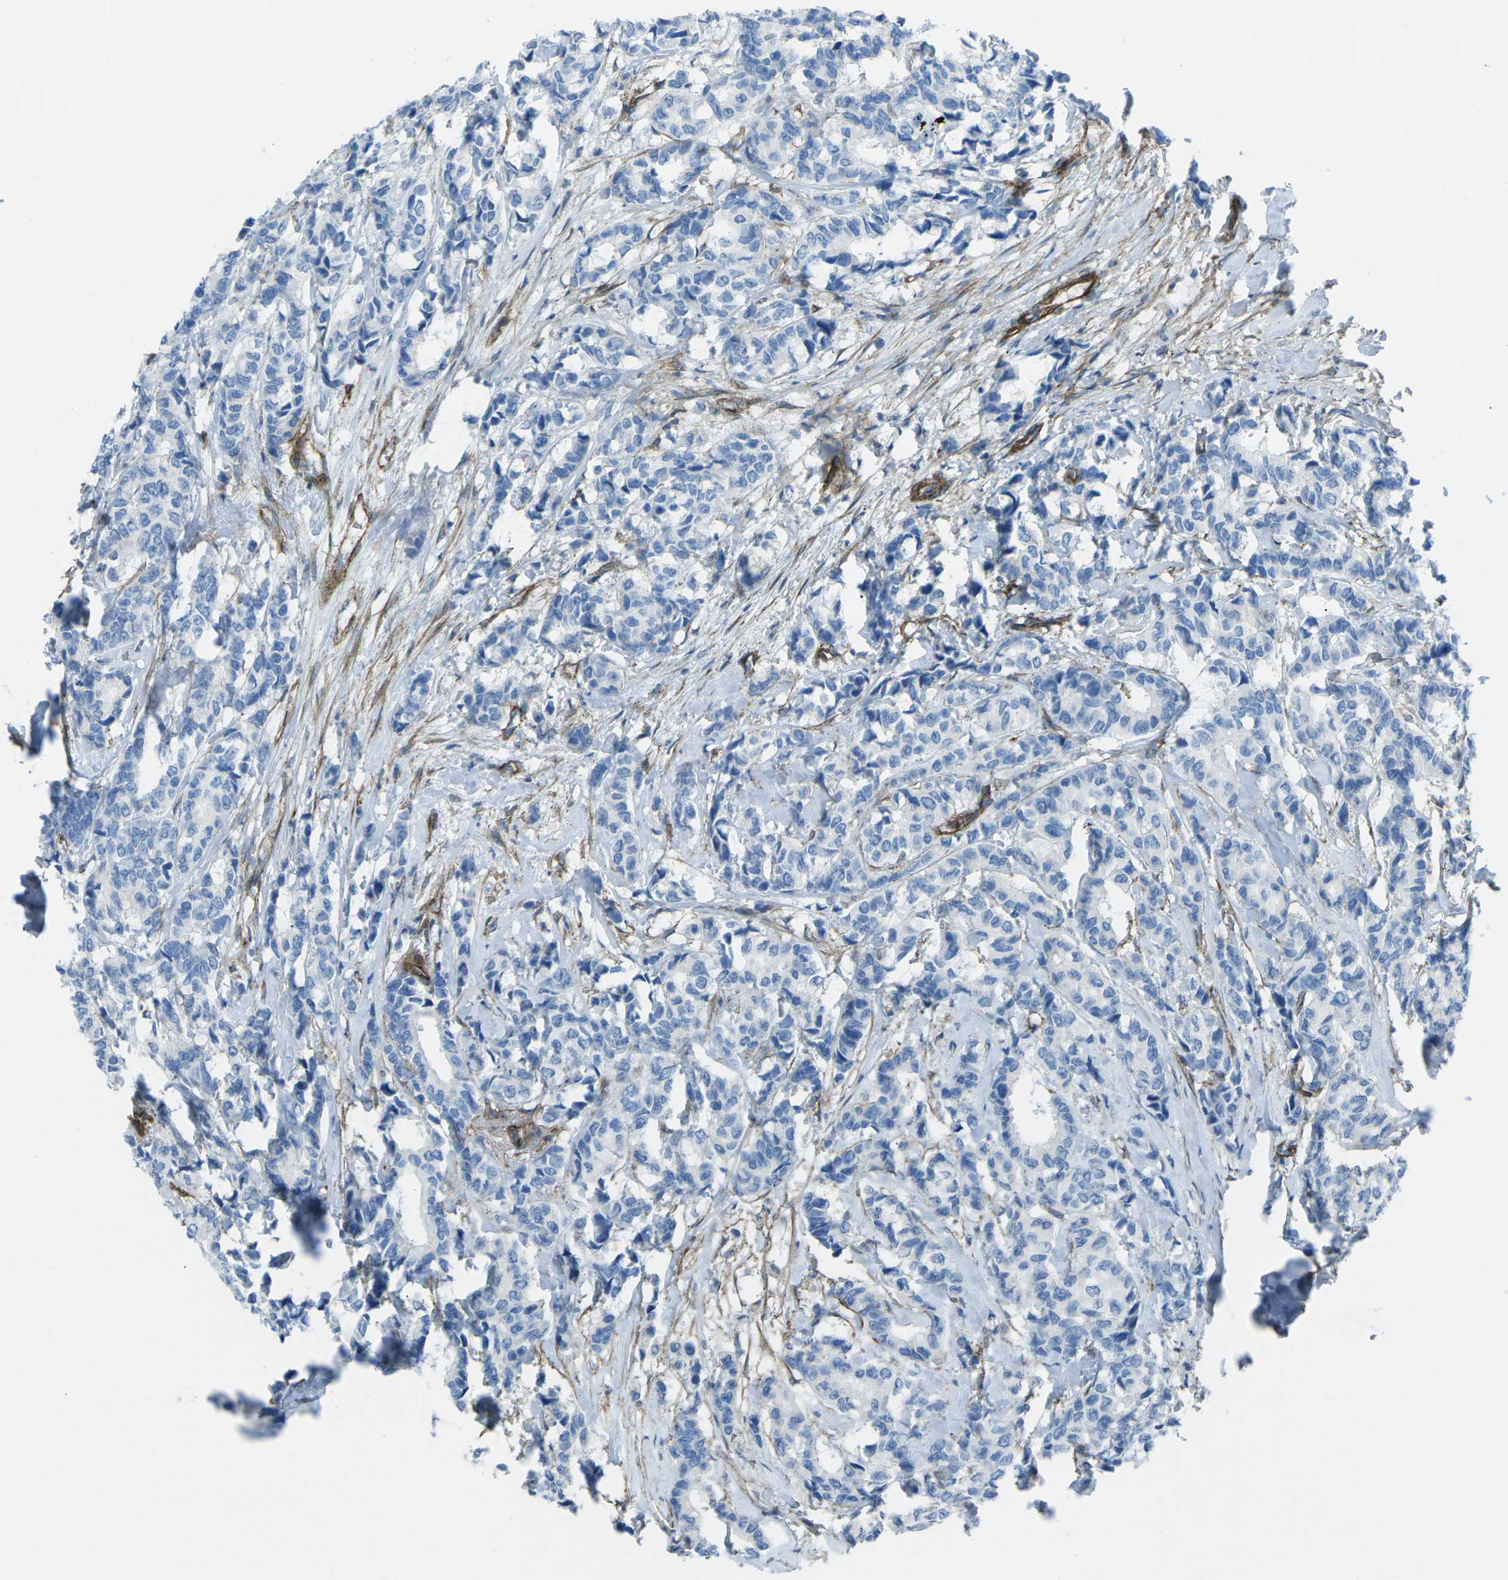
{"staining": {"intensity": "negative", "quantity": "none", "location": "none"}, "tissue": "breast cancer", "cell_type": "Tumor cells", "image_type": "cancer", "snomed": [{"axis": "morphology", "description": "Duct carcinoma"}, {"axis": "topography", "description": "Breast"}], "caption": "A histopathology image of human breast intraductal carcinoma is negative for staining in tumor cells.", "gene": "UTRN", "patient": {"sex": "female", "age": 87}}